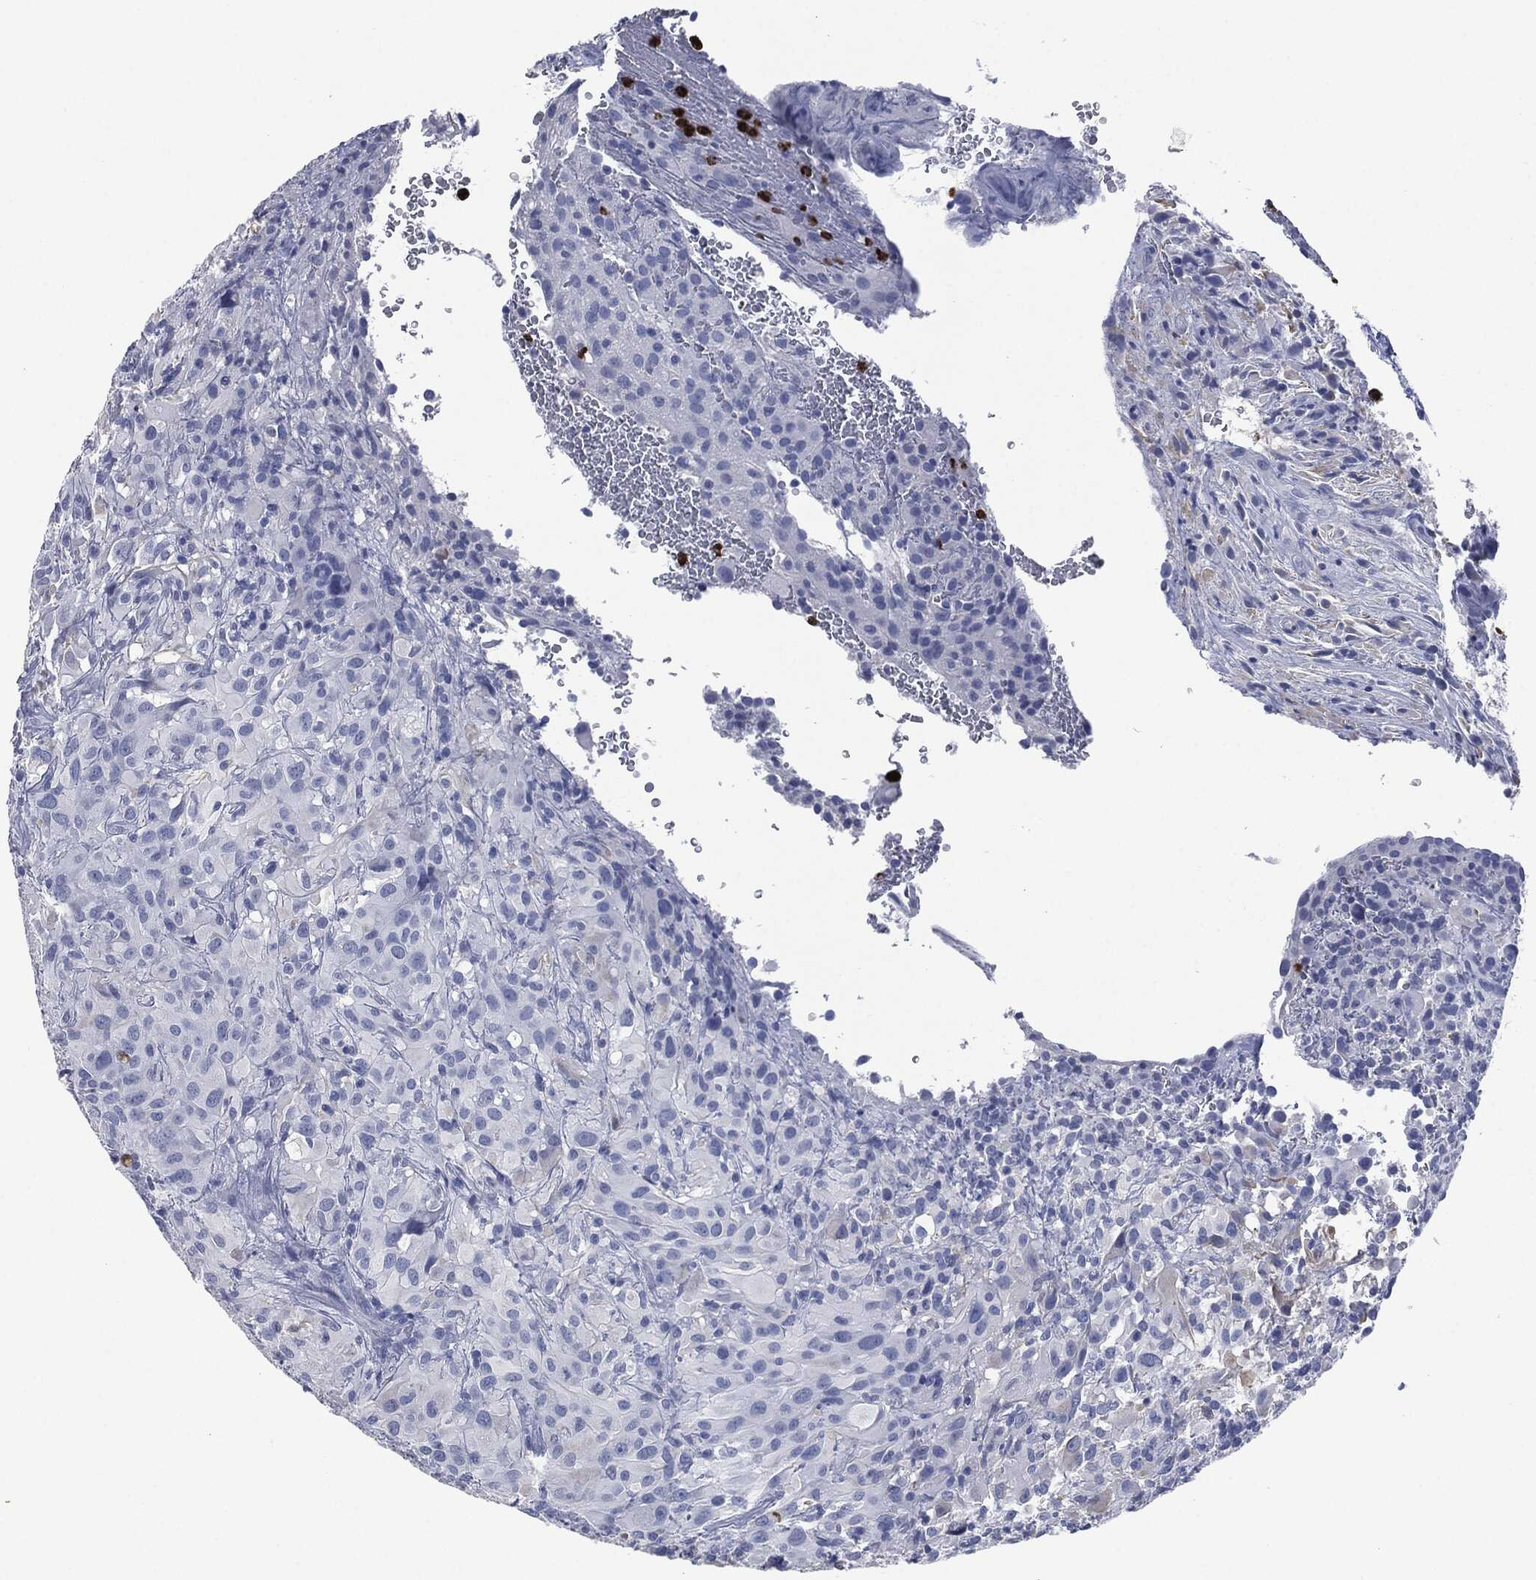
{"staining": {"intensity": "negative", "quantity": "none", "location": "none"}, "tissue": "glioma", "cell_type": "Tumor cells", "image_type": "cancer", "snomed": [{"axis": "morphology", "description": "Glioma, malignant, High grade"}, {"axis": "topography", "description": "Cerebral cortex"}], "caption": "This is an IHC histopathology image of human malignant high-grade glioma. There is no expression in tumor cells.", "gene": "CEACAM8", "patient": {"sex": "male", "age": 35}}